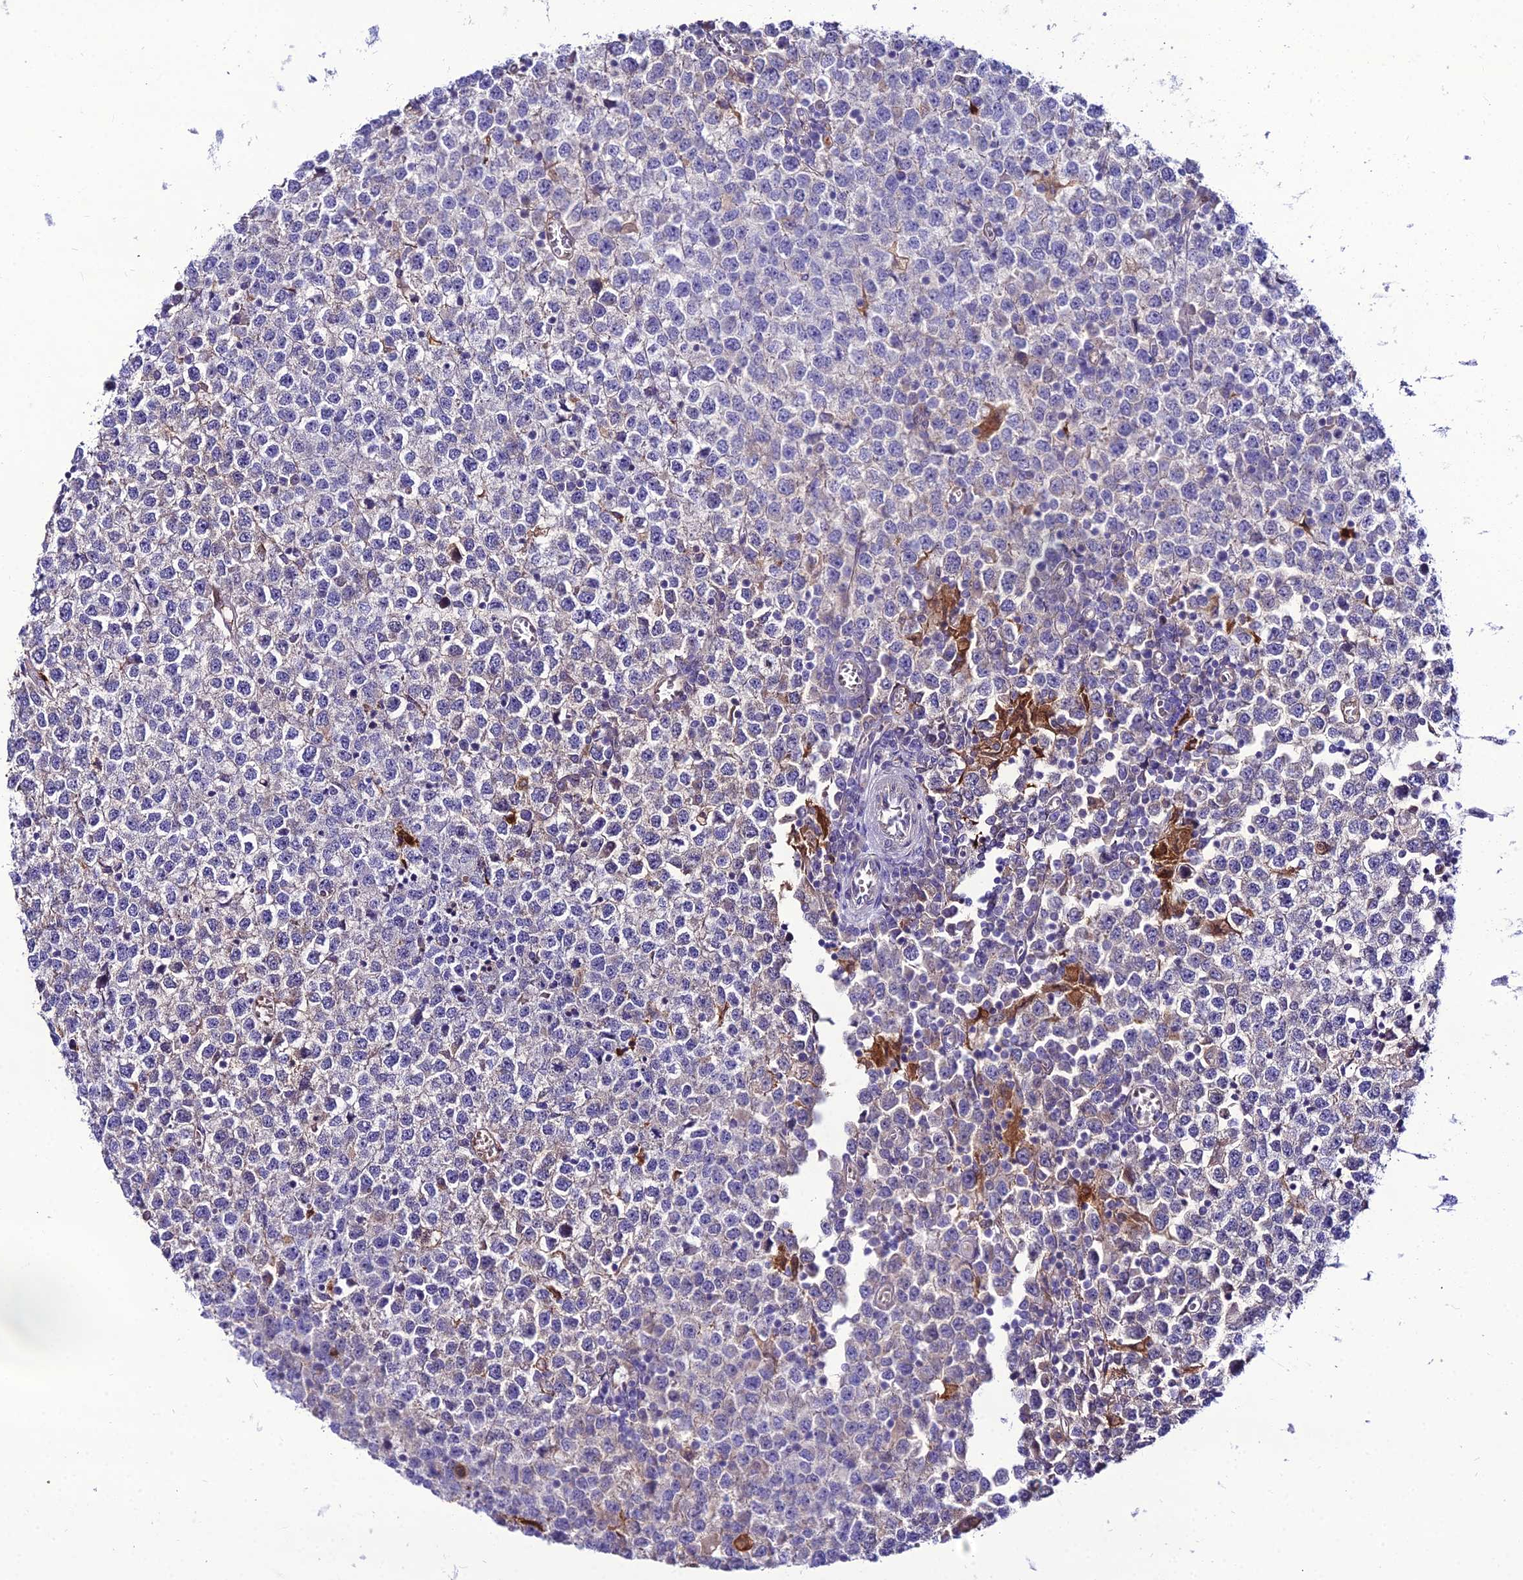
{"staining": {"intensity": "negative", "quantity": "none", "location": "none"}, "tissue": "testis cancer", "cell_type": "Tumor cells", "image_type": "cancer", "snomed": [{"axis": "morphology", "description": "Seminoma, NOS"}, {"axis": "topography", "description": "Testis"}], "caption": "Micrograph shows no significant protein expression in tumor cells of seminoma (testis). (Immunohistochemistry, brightfield microscopy, high magnification).", "gene": "MB21D2", "patient": {"sex": "male", "age": 65}}